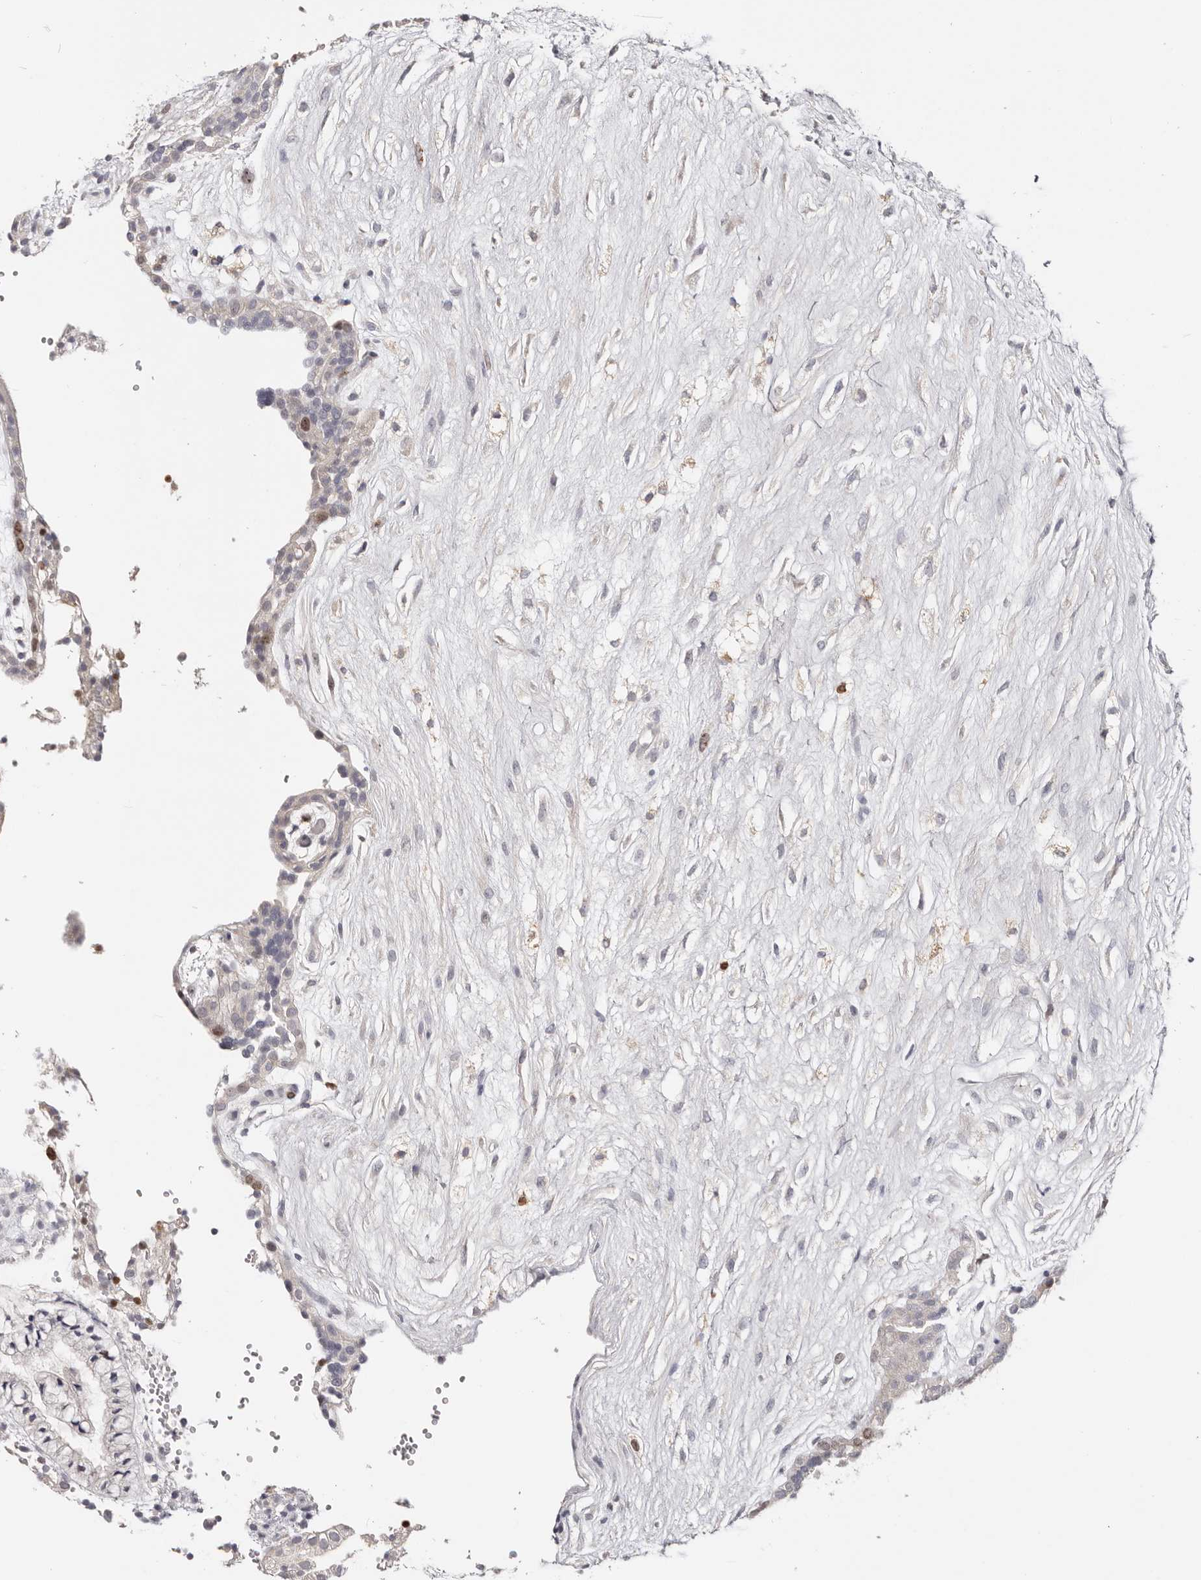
{"staining": {"intensity": "negative", "quantity": "none", "location": "none"}, "tissue": "placenta", "cell_type": "Decidual cells", "image_type": "normal", "snomed": [{"axis": "morphology", "description": "Normal tissue, NOS"}, {"axis": "topography", "description": "Placenta"}], "caption": "Photomicrograph shows no significant protein positivity in decidual cells of benign placenta.", "gene": "CCDC190", "patient": {"sex": "female", "age": 18}}